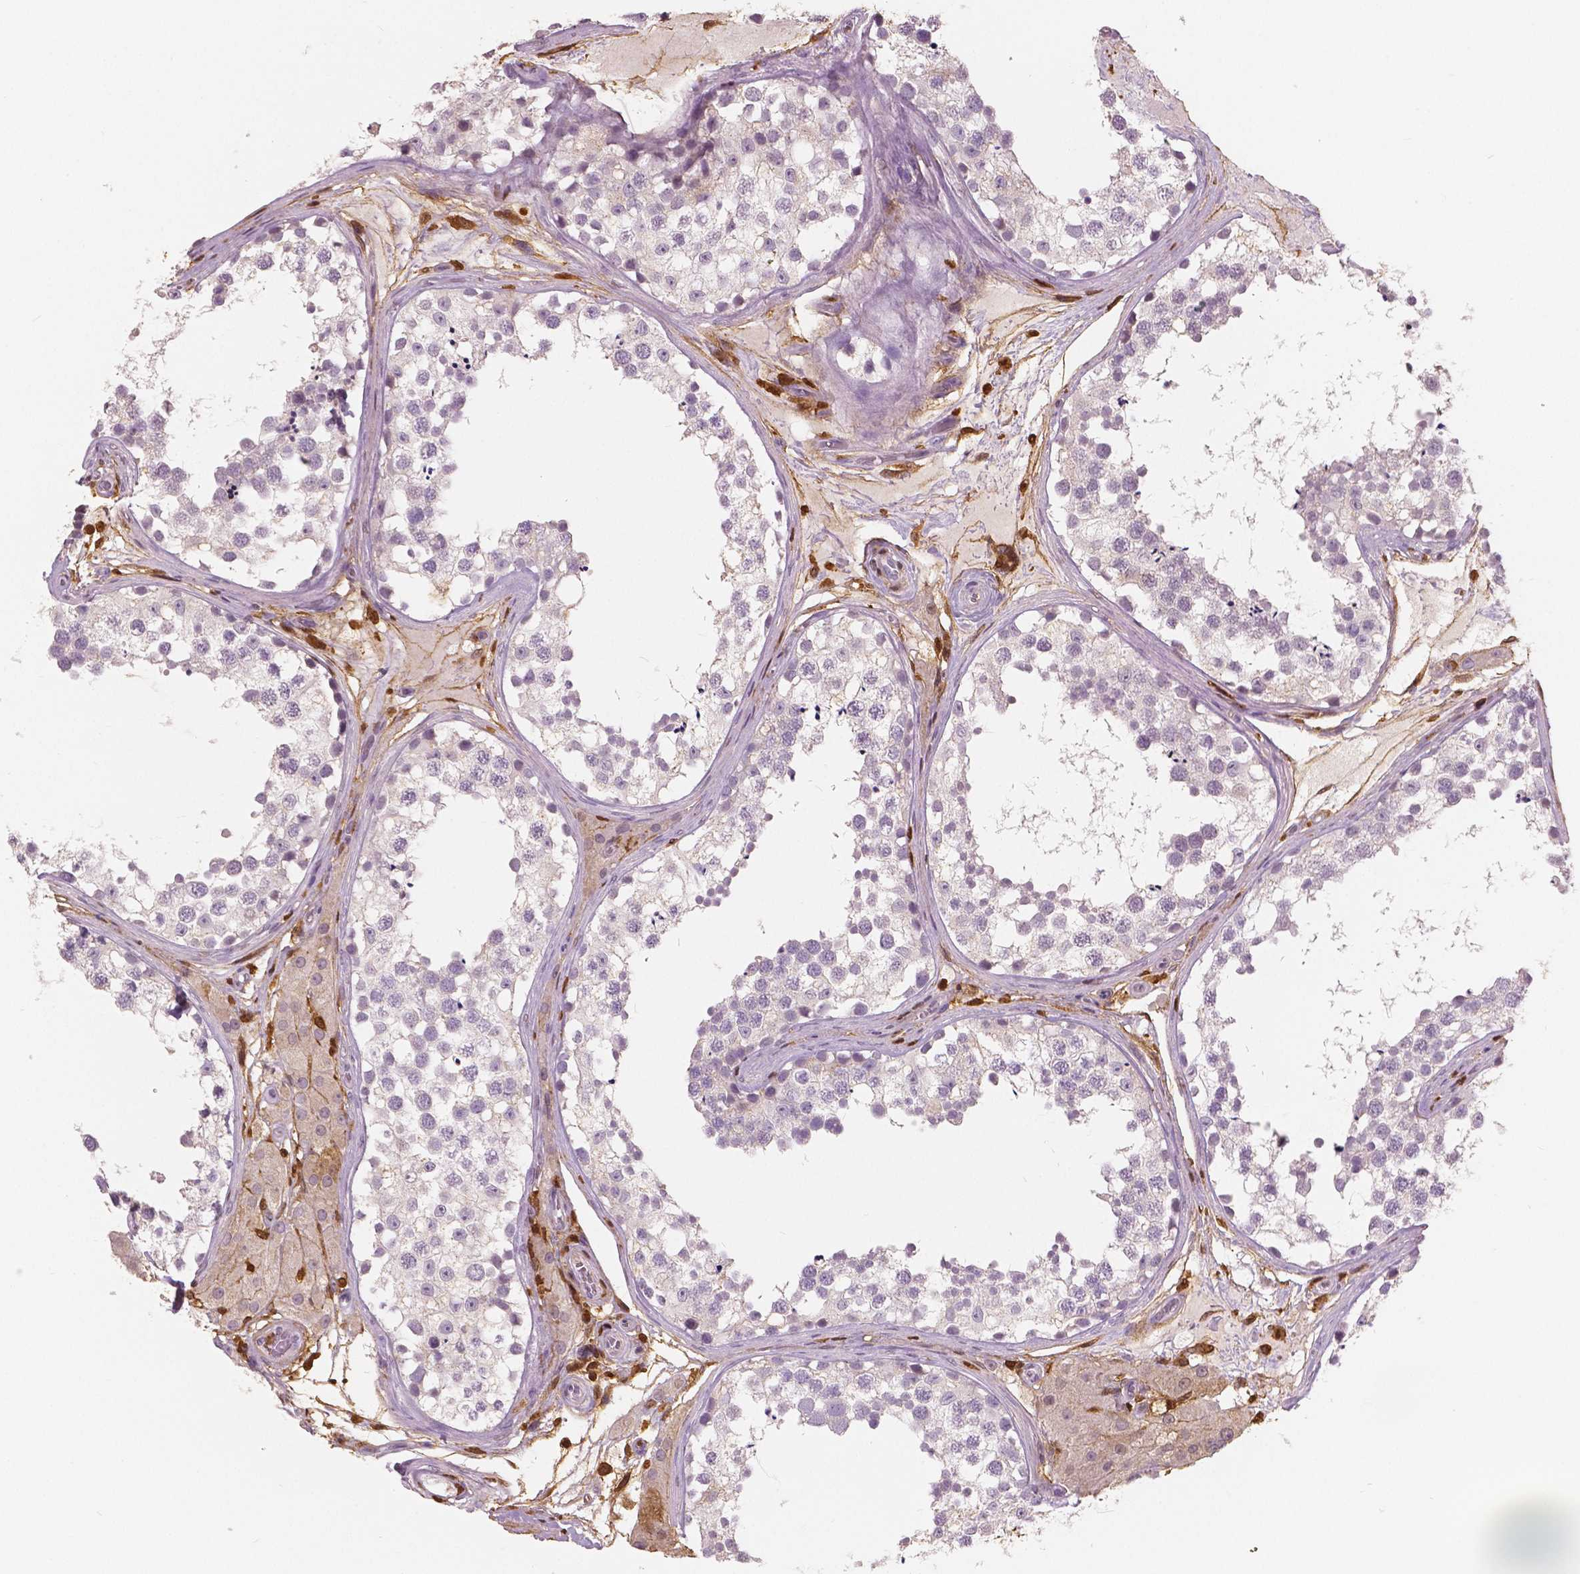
{"staining": {"intensity": "negative", "quantity": "none", "location": "none"}, "tissue": "testis", "cell_type": "Cells in seminiferous ducts", "image_type": "normal", "snomed": [{"axis": "morphology", "description": "Normal tissue, NOS"}, {"axis": "morphology", "description": "Seminoma, NOS"}, {"axis": "topography", "description": "Testis"}], "caption": "Immunohistochemistry histopathology image of unremarkable human testis stained for a protein (brown), which exhibits no expression in cells in seminiferous ducts.", "gene": "S100A4", "patient": {"sex": "male", "age": 65}}